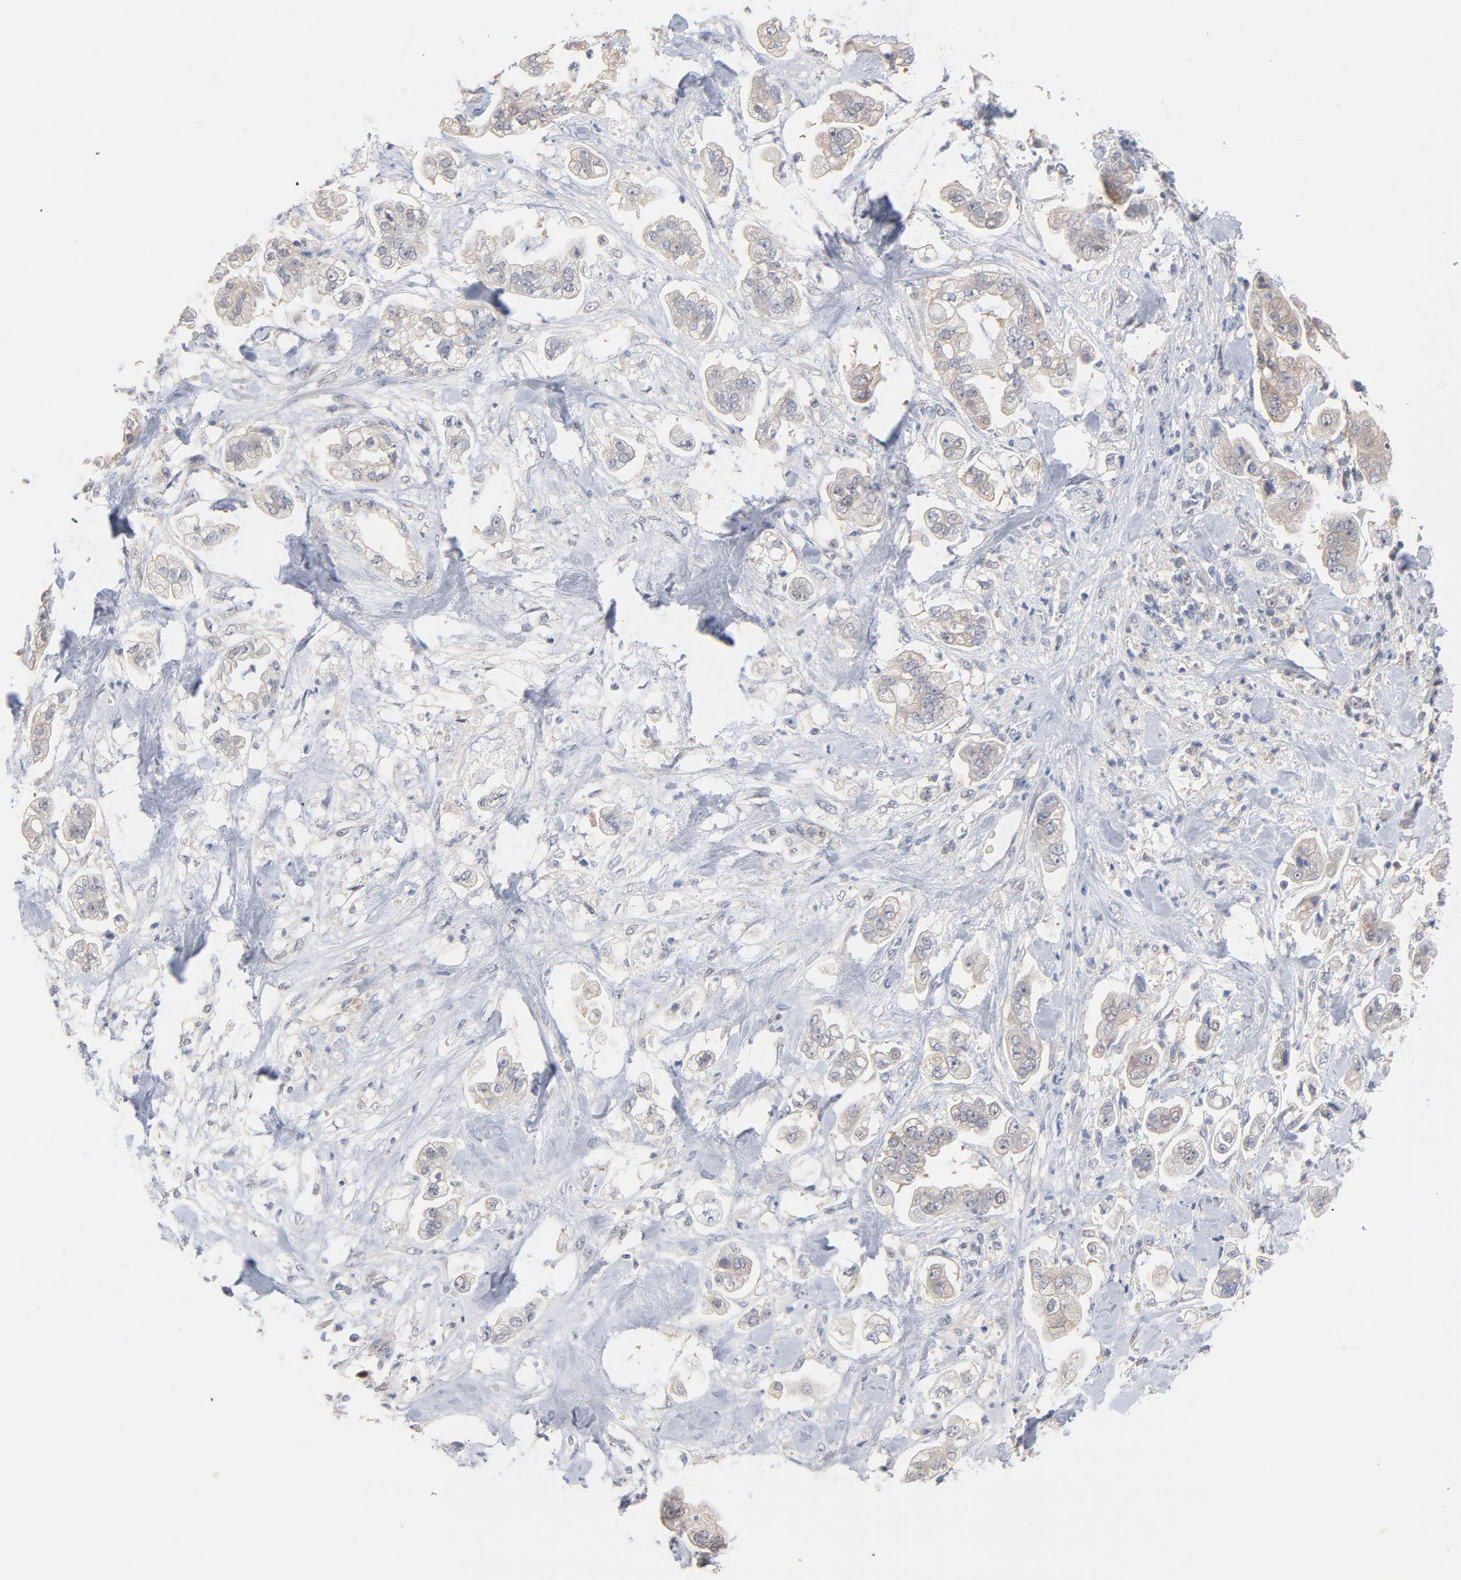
{"staining": {"intensity": "weak", "quantity": ">75%", "location": "cytoplasmic/membranous"}, "tissue": "stomach cancer", "cell_type": "Tumor cells", "image_type": "cancer", "snomed": [{"axis": "morphology", "description": "Adenocarcinoma, NOS"}, {"axis": "topography", "description": "Stomach"}], "caption": "Stomach adenocarcinoma tissue displays weak cytoplasmic/membranous staining in about >75% of tumor cells", "gene": "UBL4A", "patient": {"sex": "male", "age": 62}}